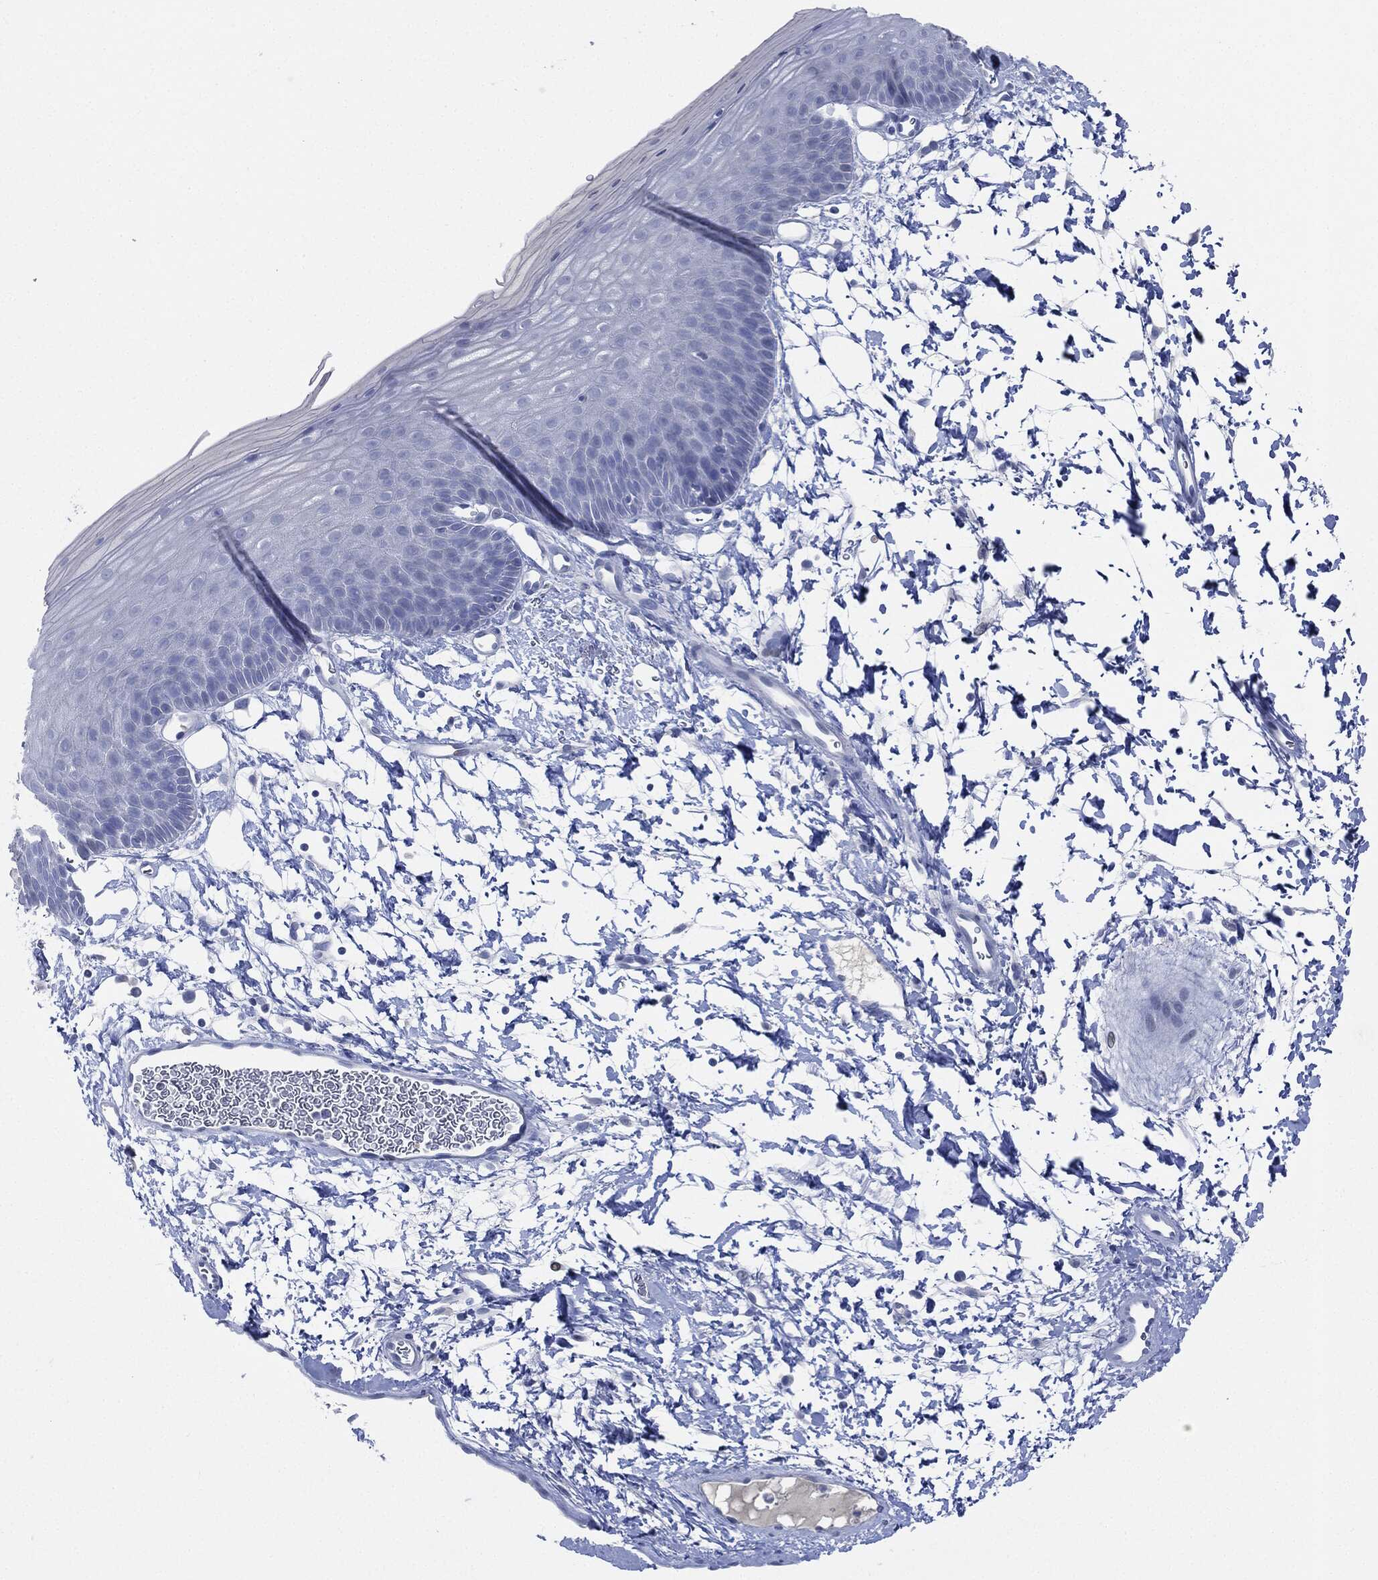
{"staining": {"intensity": "negative", "quantity": "none", "location": "none"}, "tissue": "skin", "cell_type": "Epidermal cells", "image_type": "normal", "snomed": [{"axis": "morphology", "description": "Normal tissue, NOS"}, {"axis": "topography", "description": "Anal"}], "caption": "High power microscopy image of an IHC image of benign skin, revealing no significant expression in epidermal cells.", "gene": "AFP", "patient": {"sex": "male", "age": 53}}